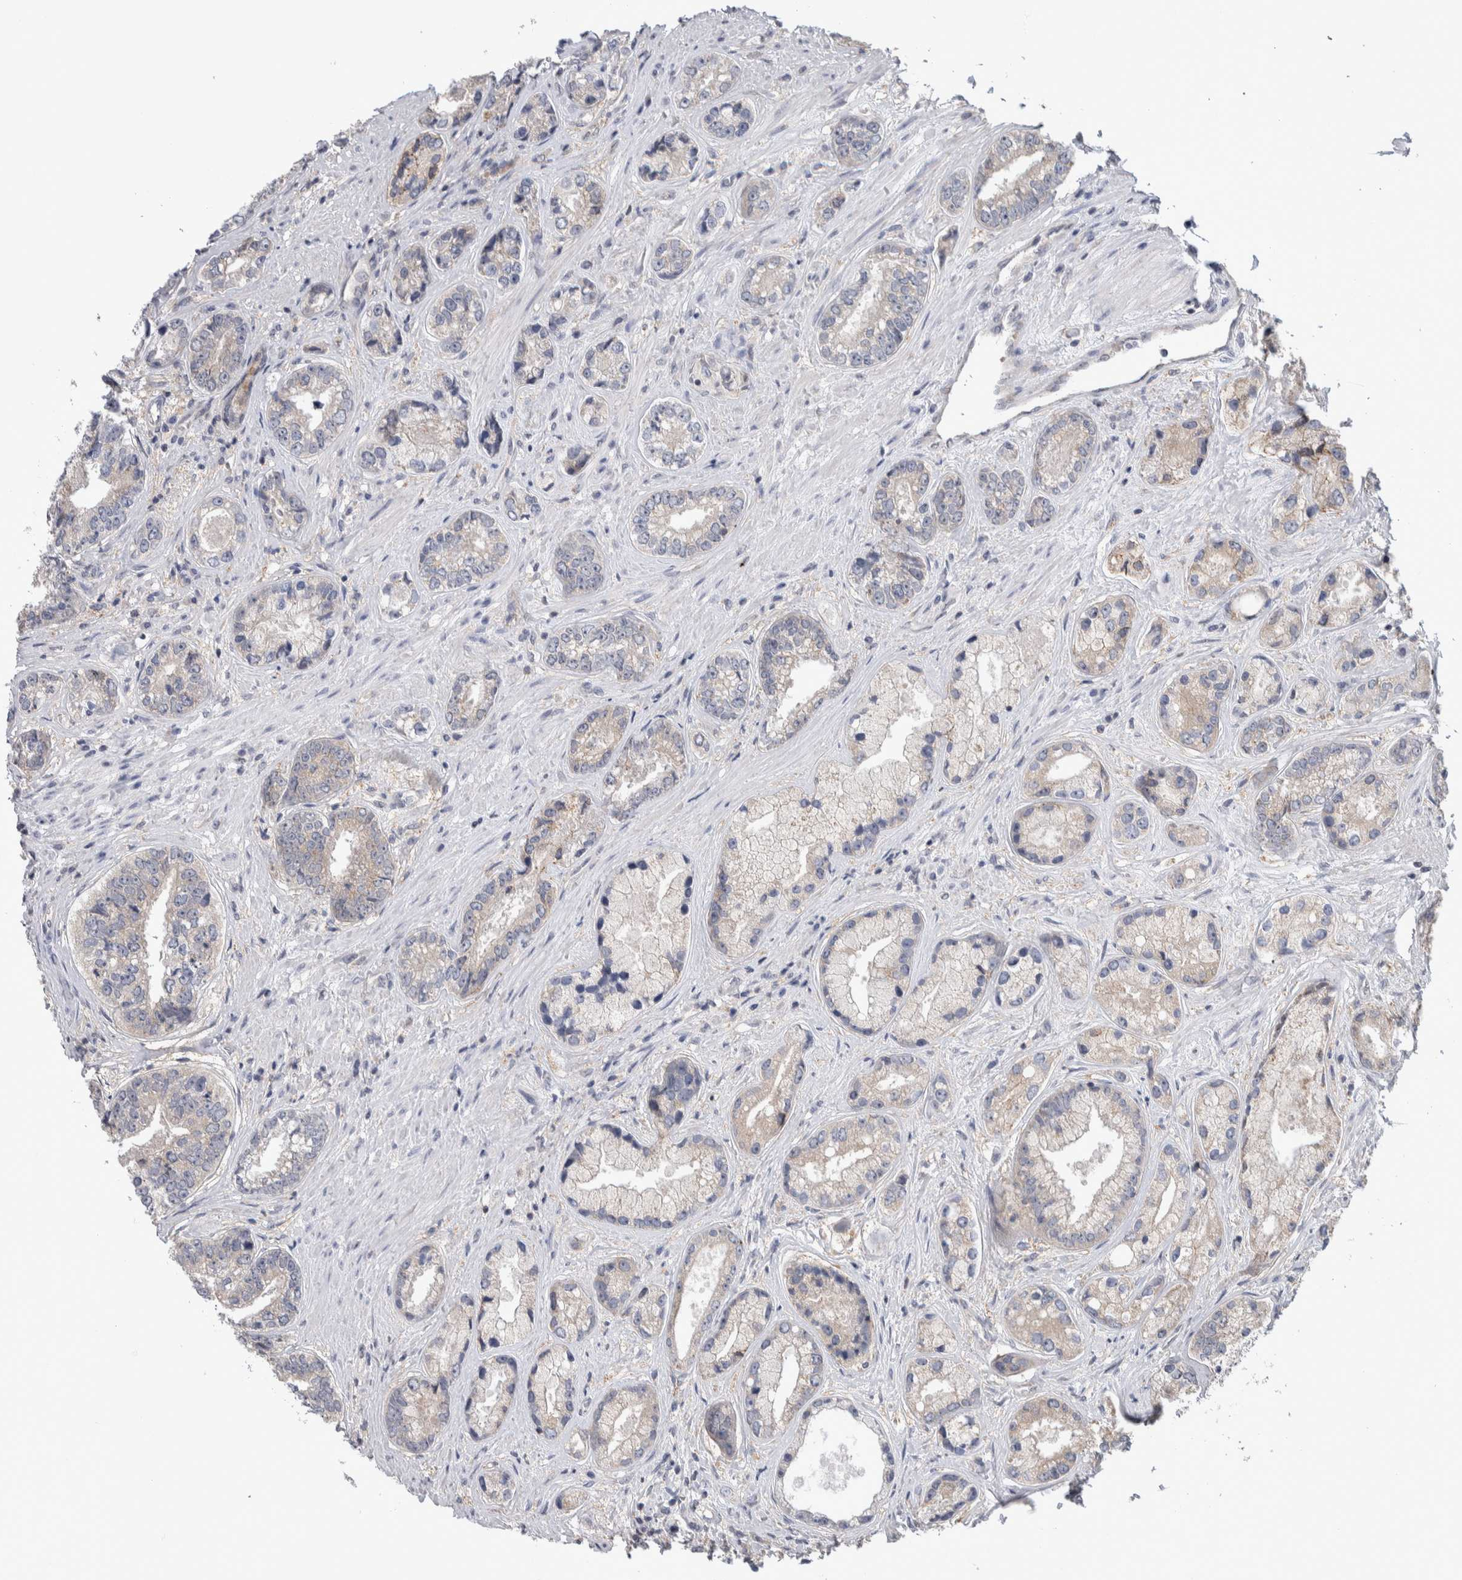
{"staining": {"intensity": "negative", "quantity": "none", "location": "none"}, "tissue": "prostate cancer", "cell_type": "Tumor cells", "image_type": "cancer", "snomed": [{"axis": "morphology", "description": "Adenocarcinoma, High grade"}, {"axis": "topography", "description": "Prostate"}], "caption": "A photomicrograph of prostate cancer stained for a protein displays no brown staining in tumor cells.", "gene": "TAX1BP1", "patient": {"sex": "male", "age": 61}}